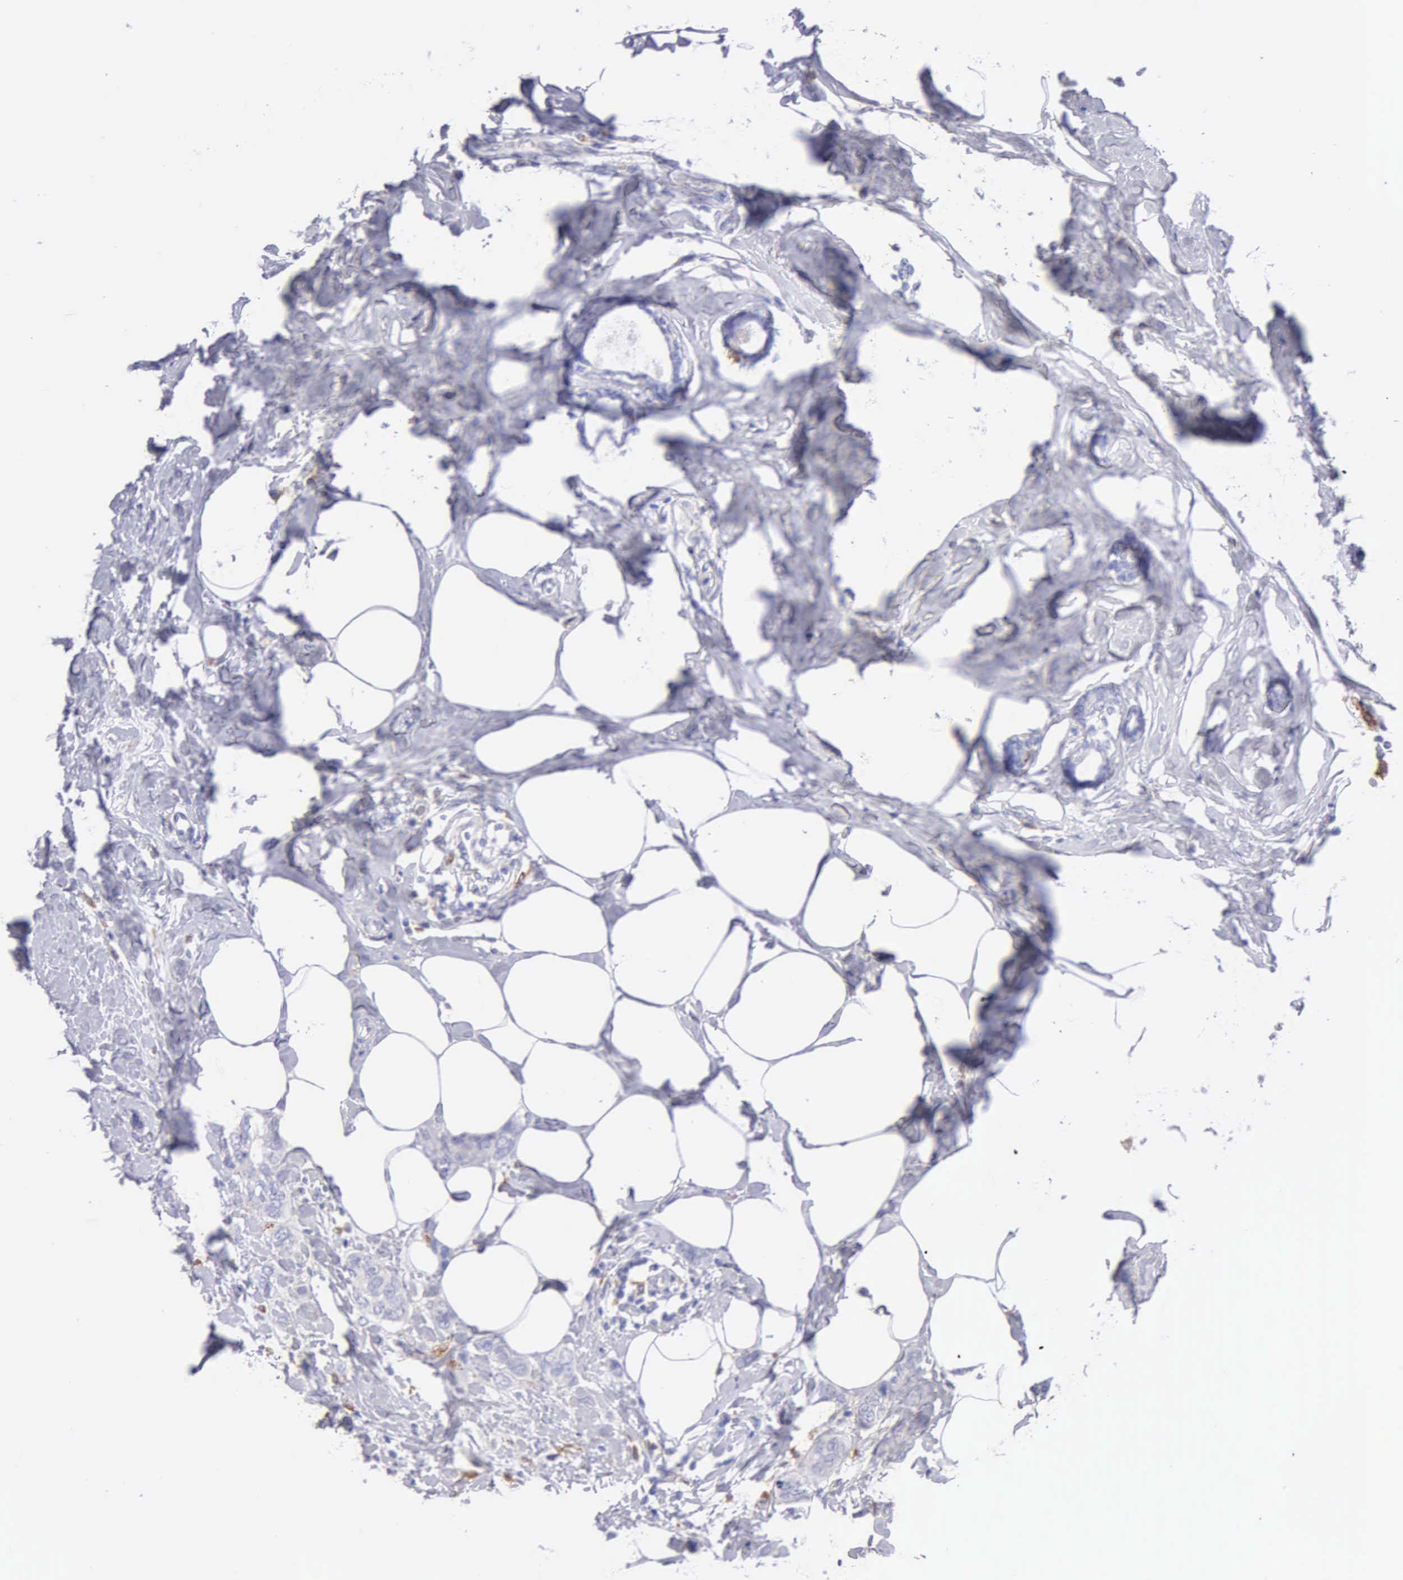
{"staining": {"intensity": "negative", "quantity": "none", "location": "none"}, "tissue": "breast cancer", "cell_type": "Tumor cells", "image_type": "cancer", "snomed": [{"axis": "morphology", "description": "Normal tissue, NOS"}, {"axis": "morphology", "description": "Duct carcinoma"}, {"axis": "topography", "description": "Breast"}], "caption": "Immunohistochemistry (IHC) histopathology image of neoplastic tissue: human breast infiltrating ductal carcinoma stained with DAB (3,3'-diaminobenzidine) exhibits no significant protein positivity in tumor cells. (DAB immunohistochemistry (IHC), high magnification).", "gene": "TYRP1", "patient": {"sex": "female", "age": 50}}